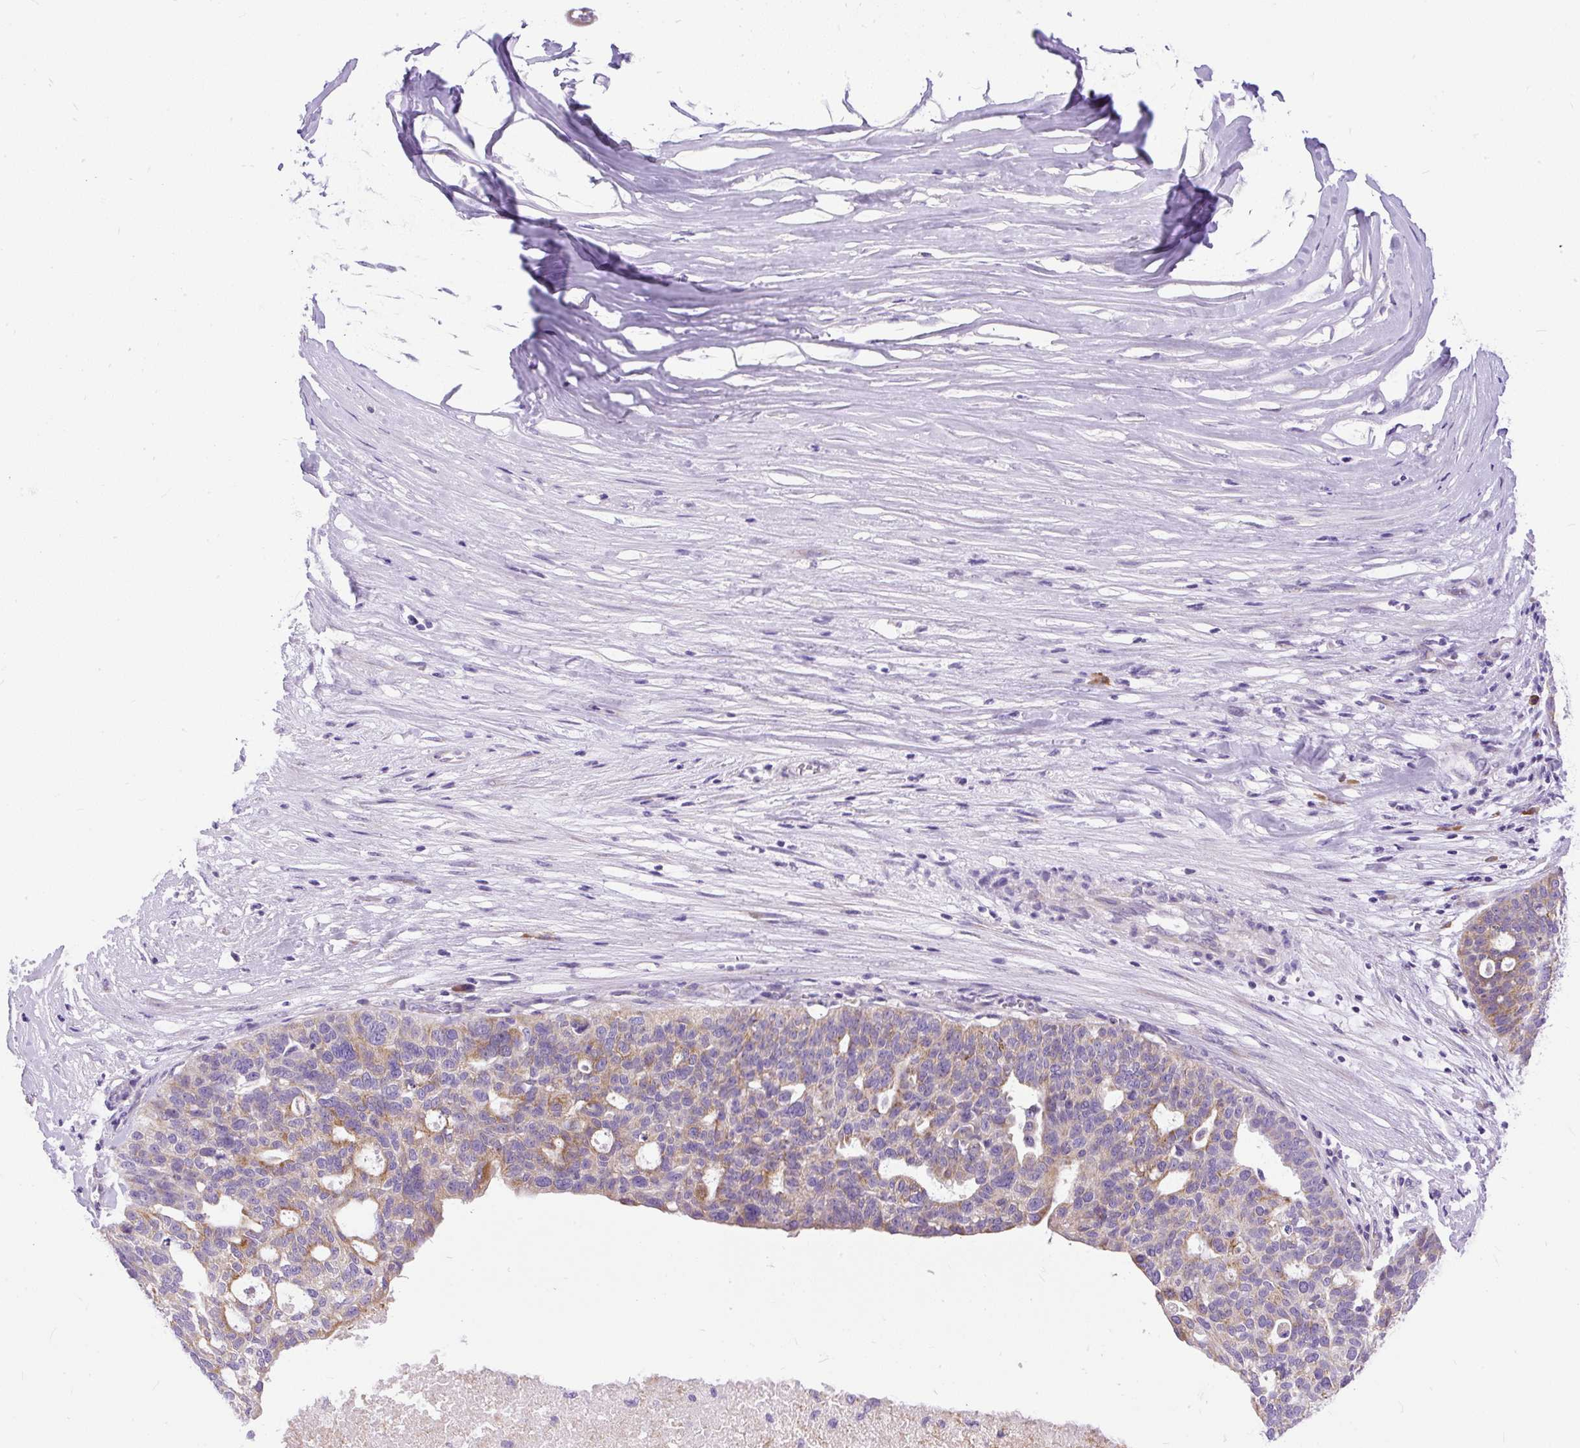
{"staining": {"intensity": "weak", "quantity": ">75%", "location": "cytoplasmic/membranous"}, "tissue": "ovarian cancer", "cell_type": "Tumor cells", "image_type": "cancer", "snomed": [{"axis": "morphology", "description": "Cystadenocarcinoma, serous, NOS"}, {"axis": "topography", "description": "Ovary"}], "caption": "Brown immunohistochemical staining in ovarian serous cystadenocarcinoma demonstrates weak cytoplasmic/membranous expression in about >75% of tumor cells.", "gene": "SYBU", "patient": {"sex": "female", "age": 59}}